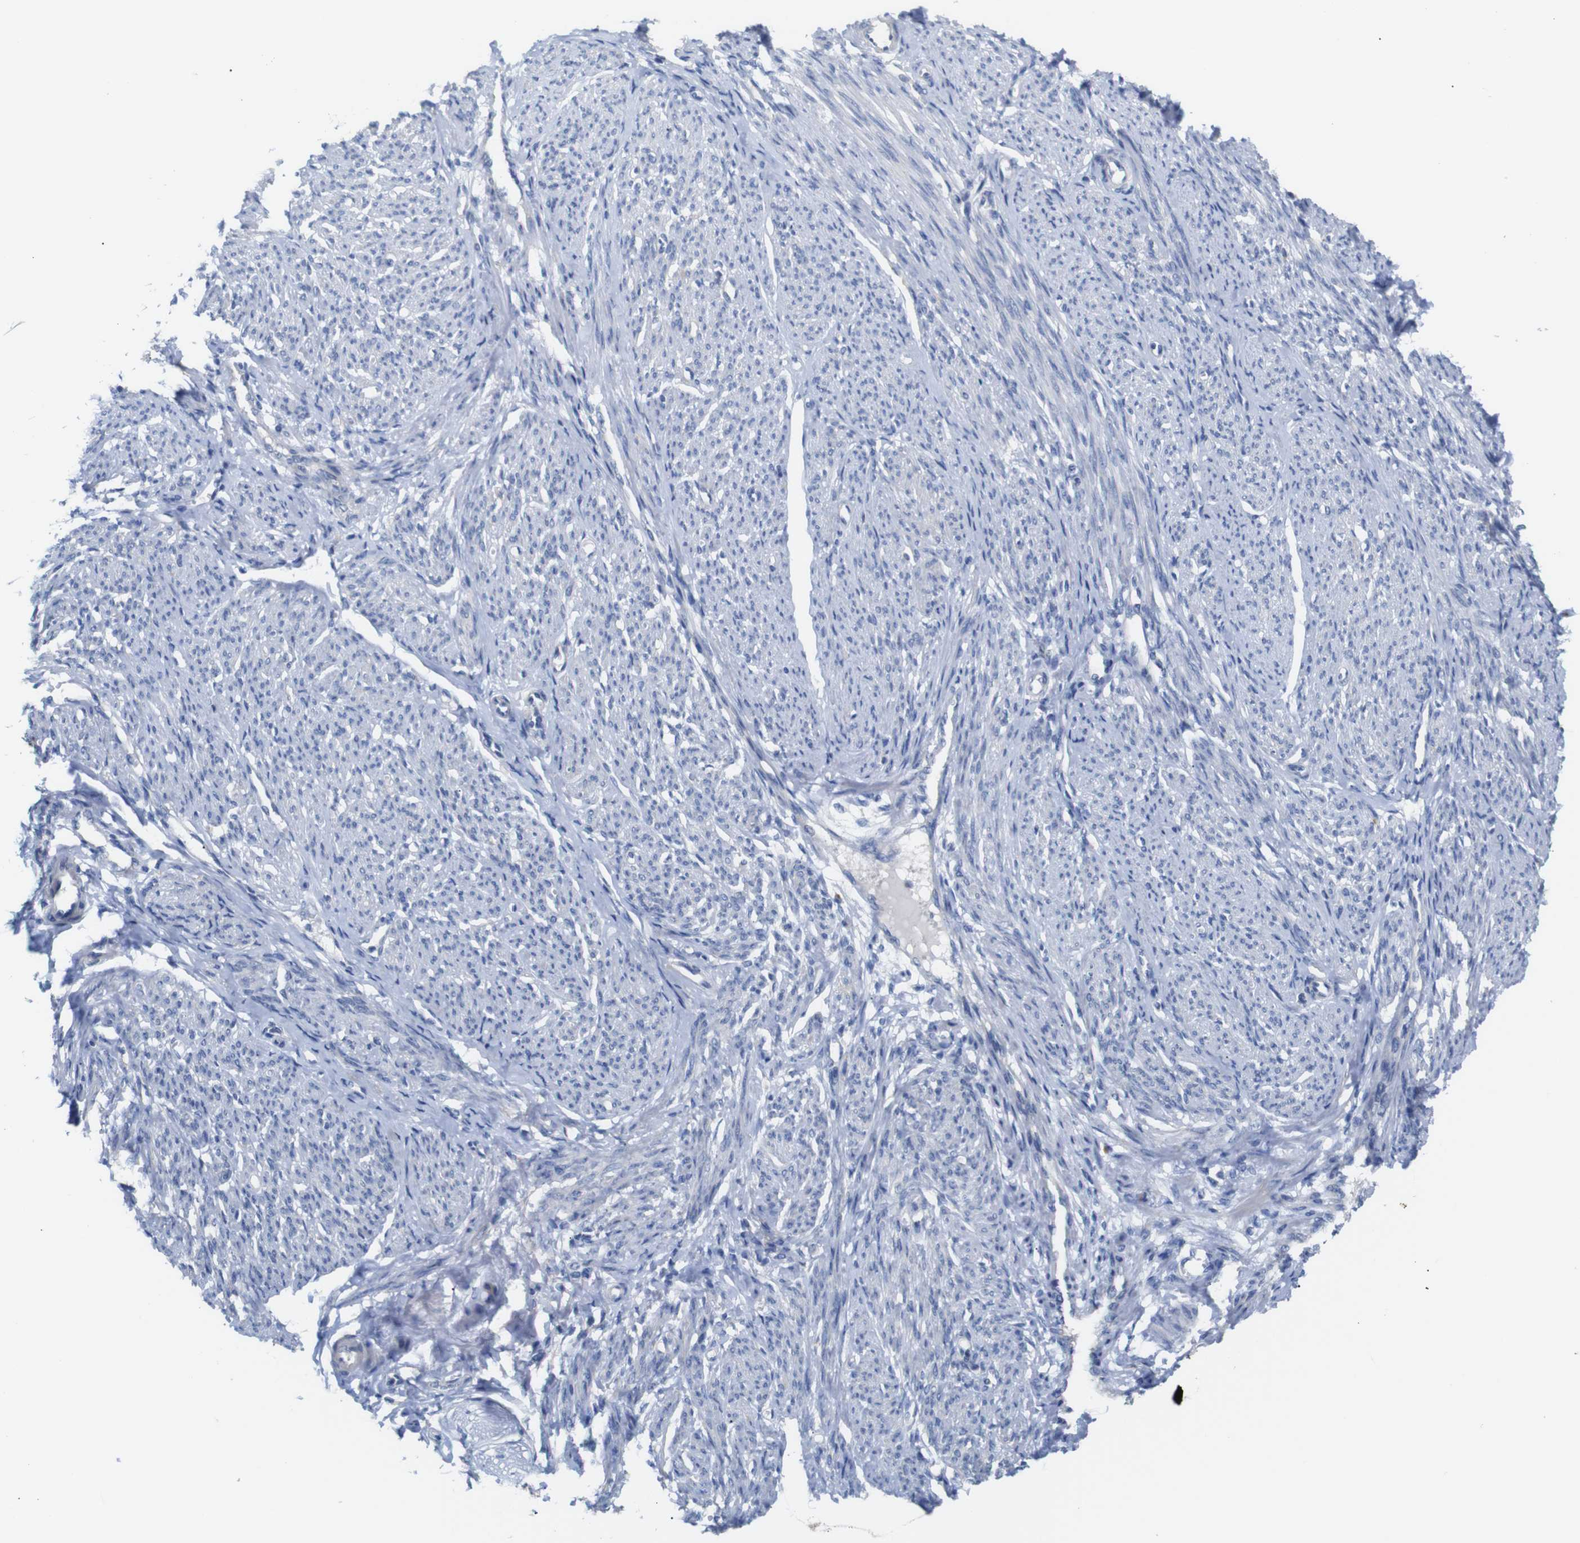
{"staining": {"intensity": "negative", "quantity": "none", "location": "none"}, "tissue": "smooth muscle", "cell_type": "Smooth muscle cells", "image_type": "normal", "snomed": [{"axis": "morphology", "description": "Normal tissue, NOS"}, {"axis": "topography", "description": "Smooth muscle"}], "caption": "Immunohistochemistry image of unremarkable smooth muscle stained for a protein (brown), which displays no expression in smooth muscle cells. The staining is performed using DAB brown chromogen with nuclei counter-stained in using hematoxylin.", "gene": "ALOX15", "patient": {"sex": "female", "age": 65}}